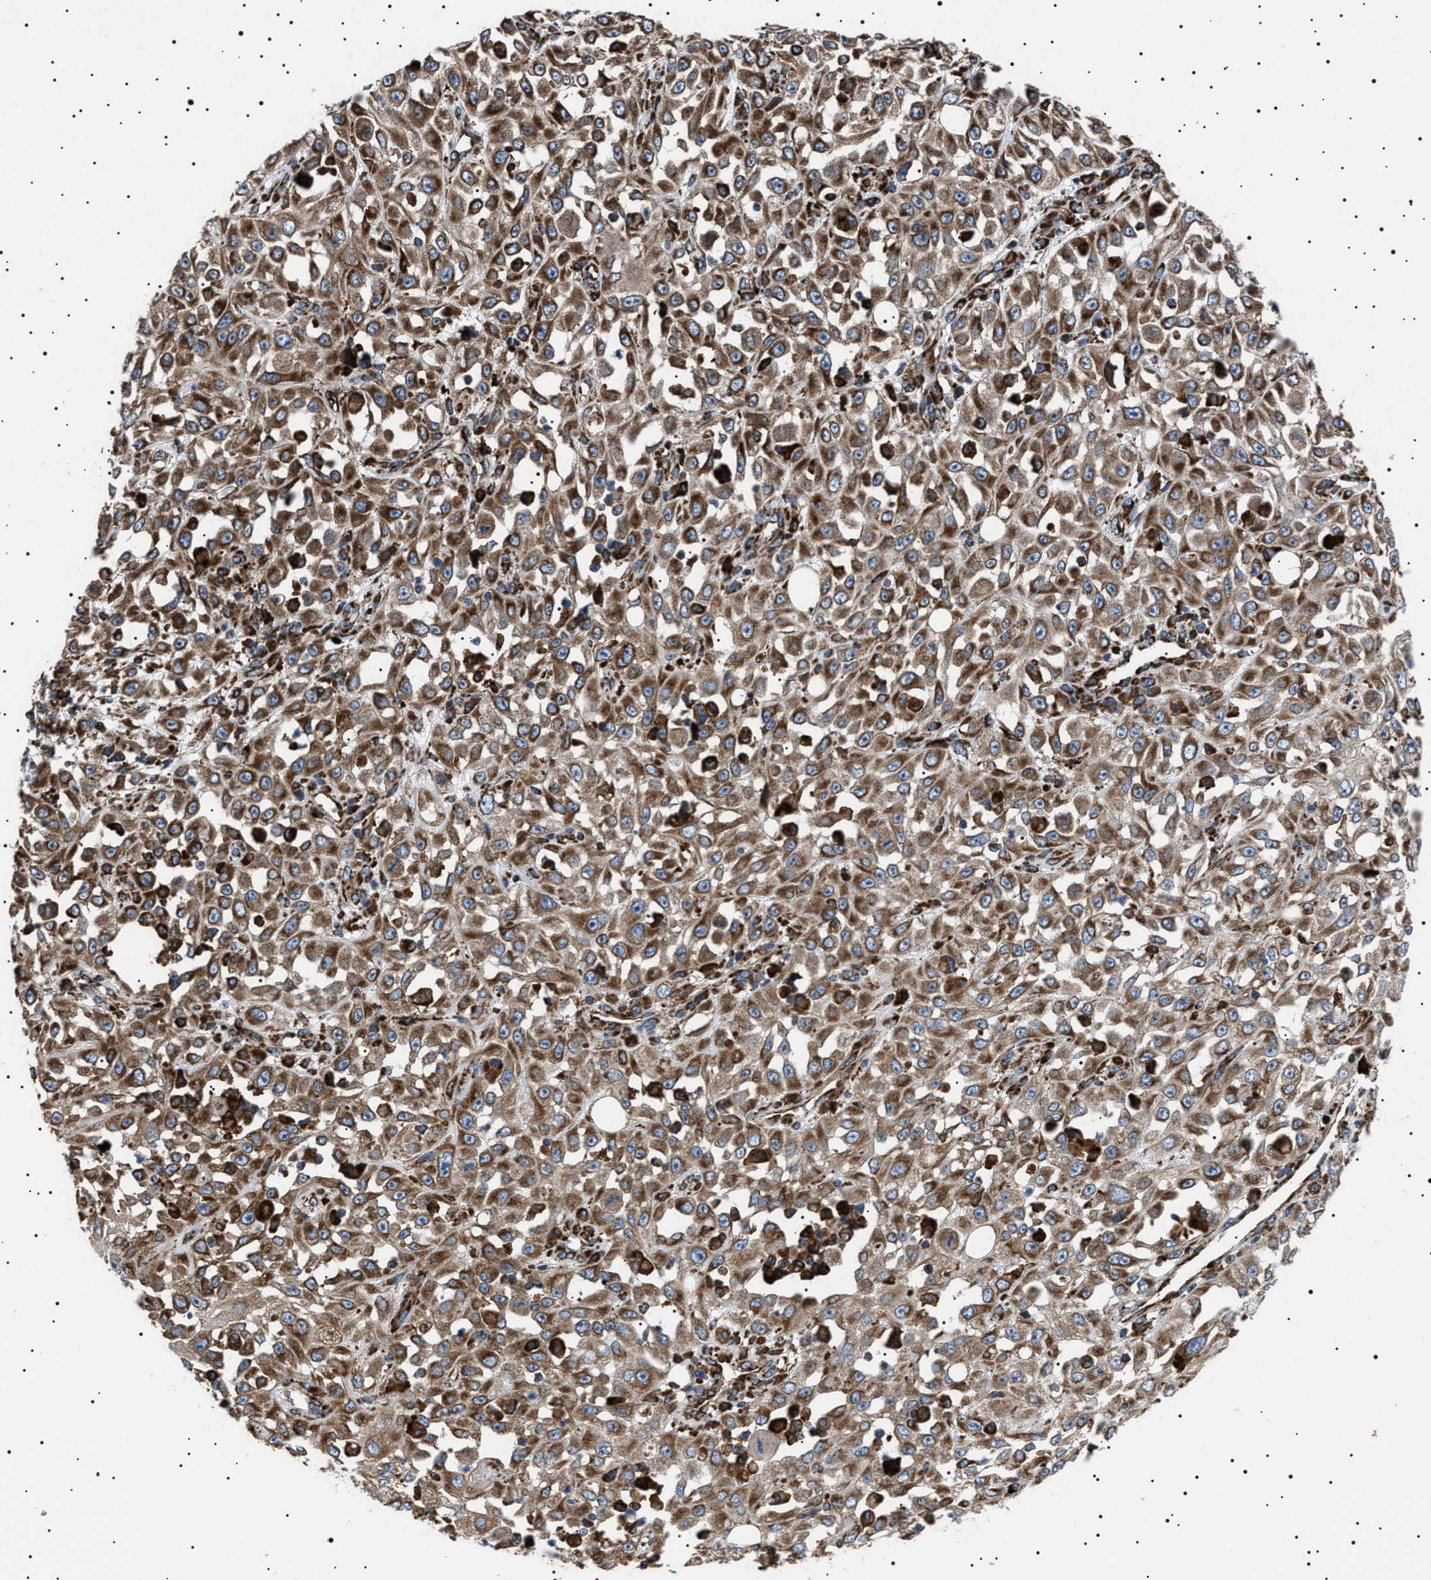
{"staining": {"intensity": "strong", "quantity": ">75%", "location": "cytoplasmic/membranous"}, "tissue": "skin cancer", "cell_type": "Tumor cells", "image_type": "cancer", "snomed": [{"axis": "morphology", "description": "Squamous cell carcinoma, NOS"}, {"axis": "morphology", "description": "Squamous cell carcinoma, metastatic, NOS"}, {"axis": "topography", "description": "Skin"}, {"axis": "topography", "description": "Lymph node"}], "caption": "Metastatic squamous cell carcinoma (skin) tissue displays strong cytoplasmic/membranous positivity in about >75% of tumor cells, visualized by immunohistochemistry. (DAB IHC with brightfield microscopy, high magnification).", "gene": "TOP1MT", "patient": {"sex": "male", "age": 75}}